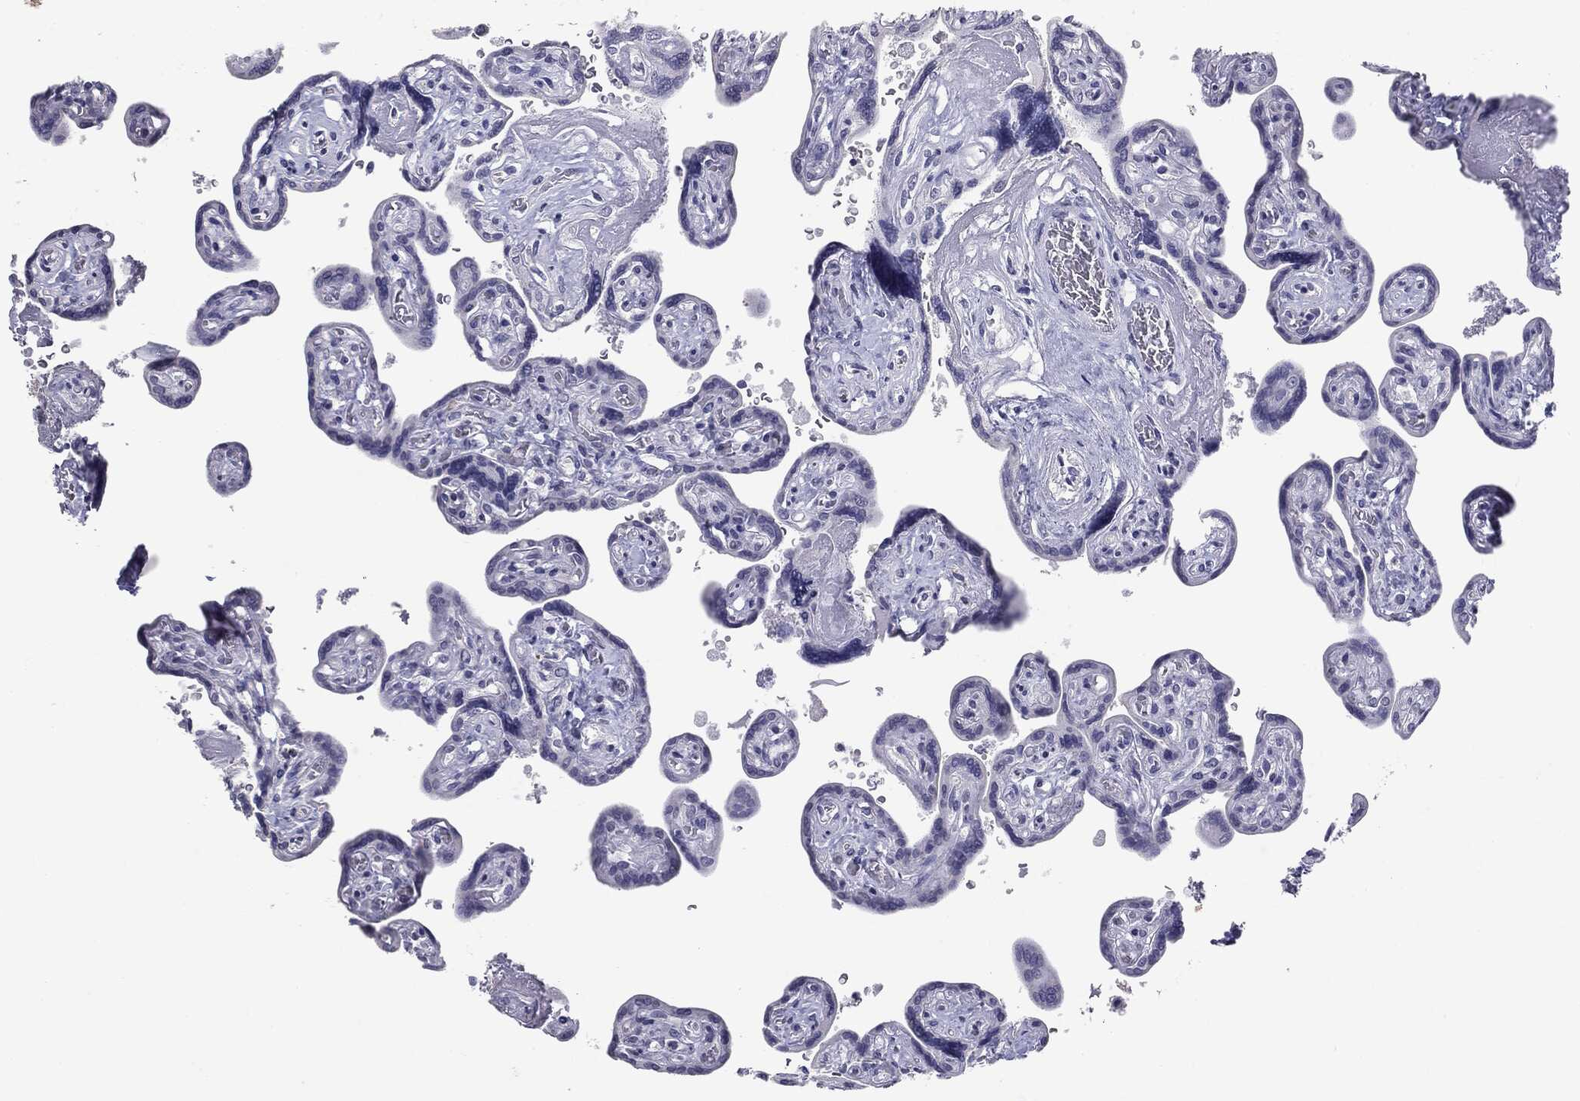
{"staining": {"intensity": "negative", "quantity": "none", "location": "none"}, "tissue": "placenta", "cell_type": "Decidual cells", "image_type": "normal", "snomed": [{"axis": "morphology", "description": "Normal tissue, NOS"}, {"axis": "topography", "description": "Placenta"}], "caption": "This is a histopathology image of immunohistochemistry staining of benign placenta, which shows no expression in decidual cells. Brightfield microscopy of immunohistochemistry stained with DAB (brown) and hematoxylin (blue), captured at high magnification.", "gene": "SERPINB4", "patient": {"sex": "female", "age": 32}}